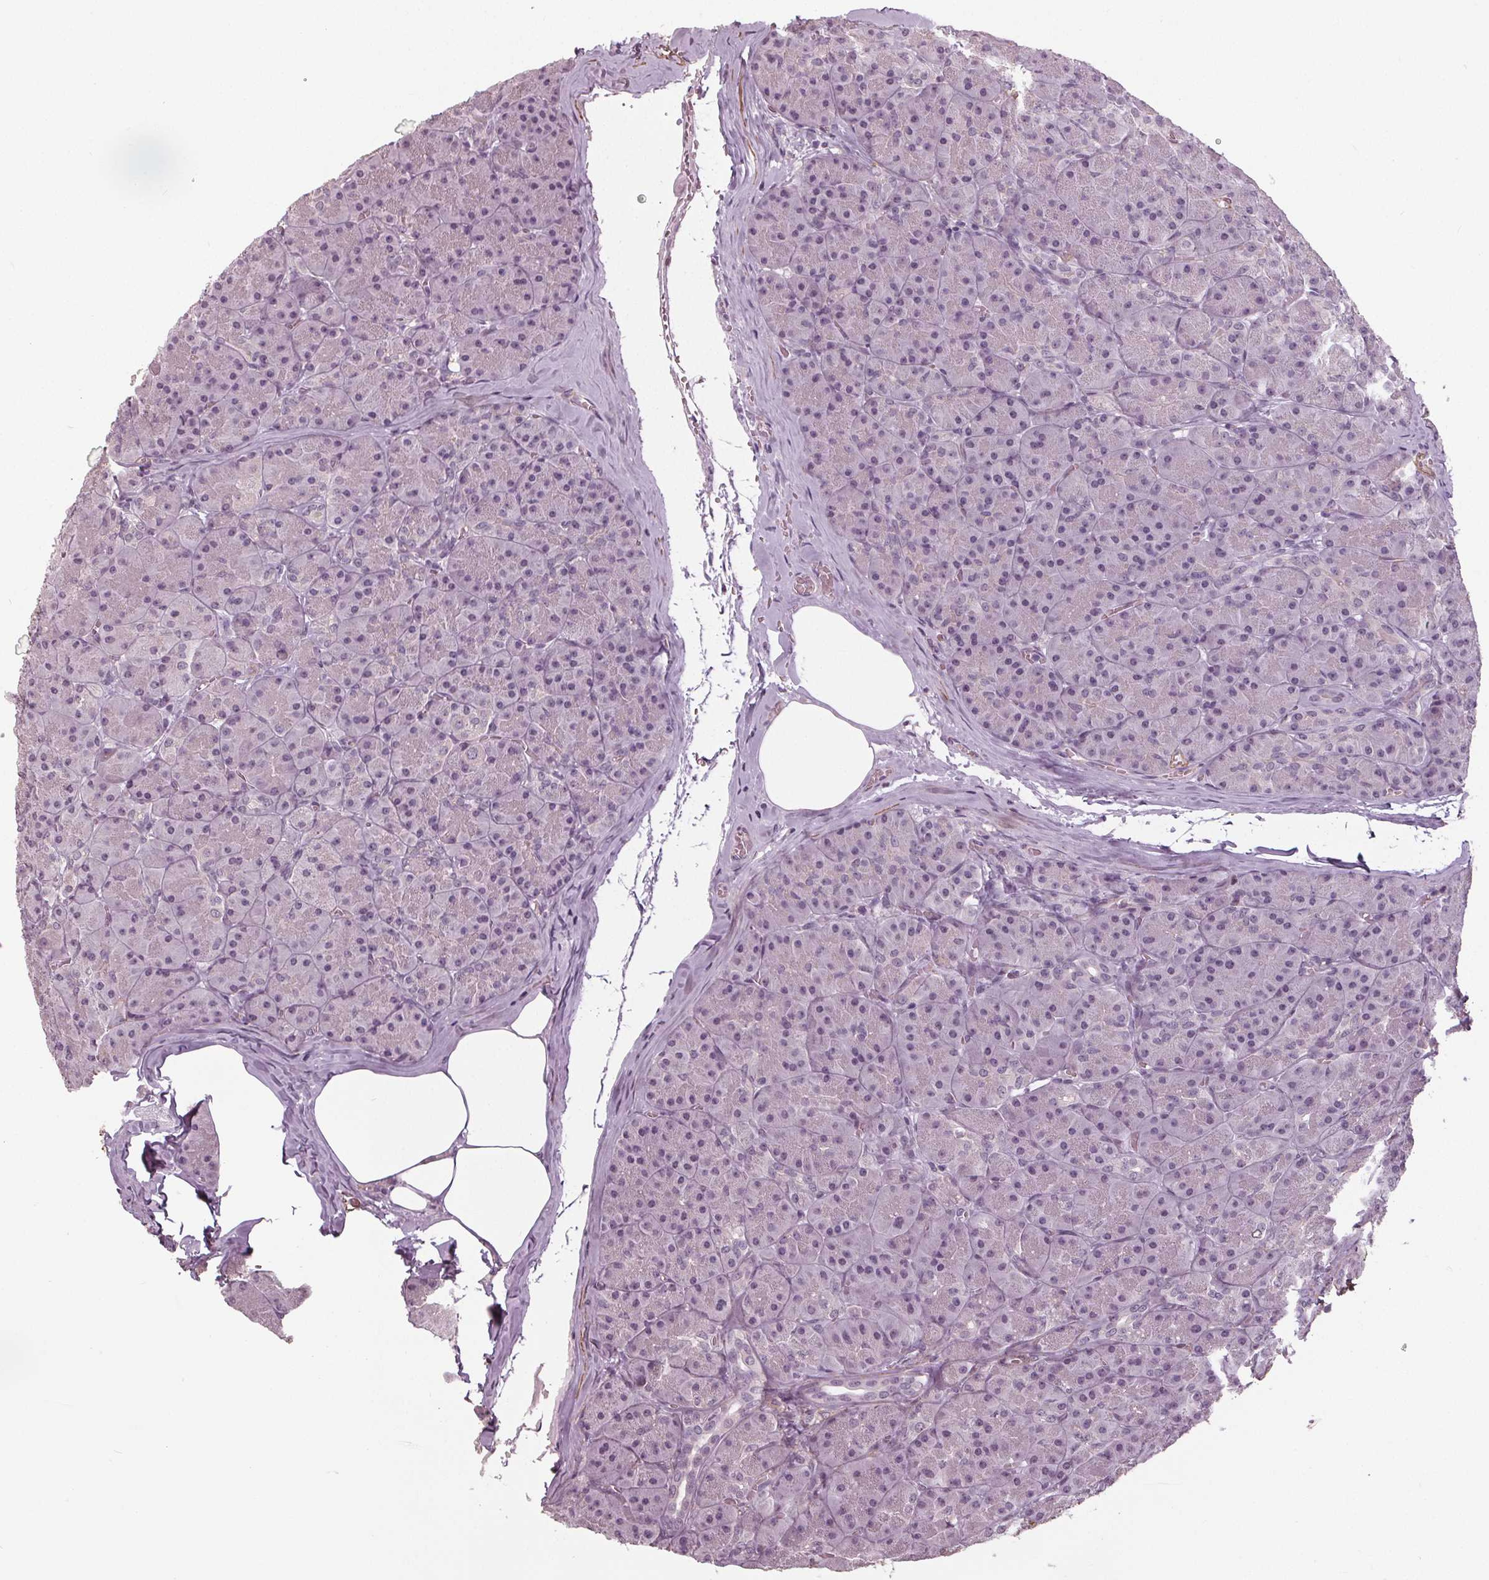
{"staining": {"intensity": "negative", "quantity": "none", "location": "none"}, "tissue": "pancreas", "cell_type": "Exocrine glandular cells", "image_type": "normal", "snomed": [{"axis": "morphology", "description": "Normal tissue, NOS"}, {"axis": "topography", "description": "Pancreas"}], "caption": "Immunohistochemical staining of benign pancreas exhibits no significant expression in exocrine glandular cells. The staining is performed using DAB (3,3'-diaminobenzidine) brown chromogen with nuclei counter-stained in using hematoxylin.", "gene": "PKP1", "patient": {"sex": "male", "age": 57}}